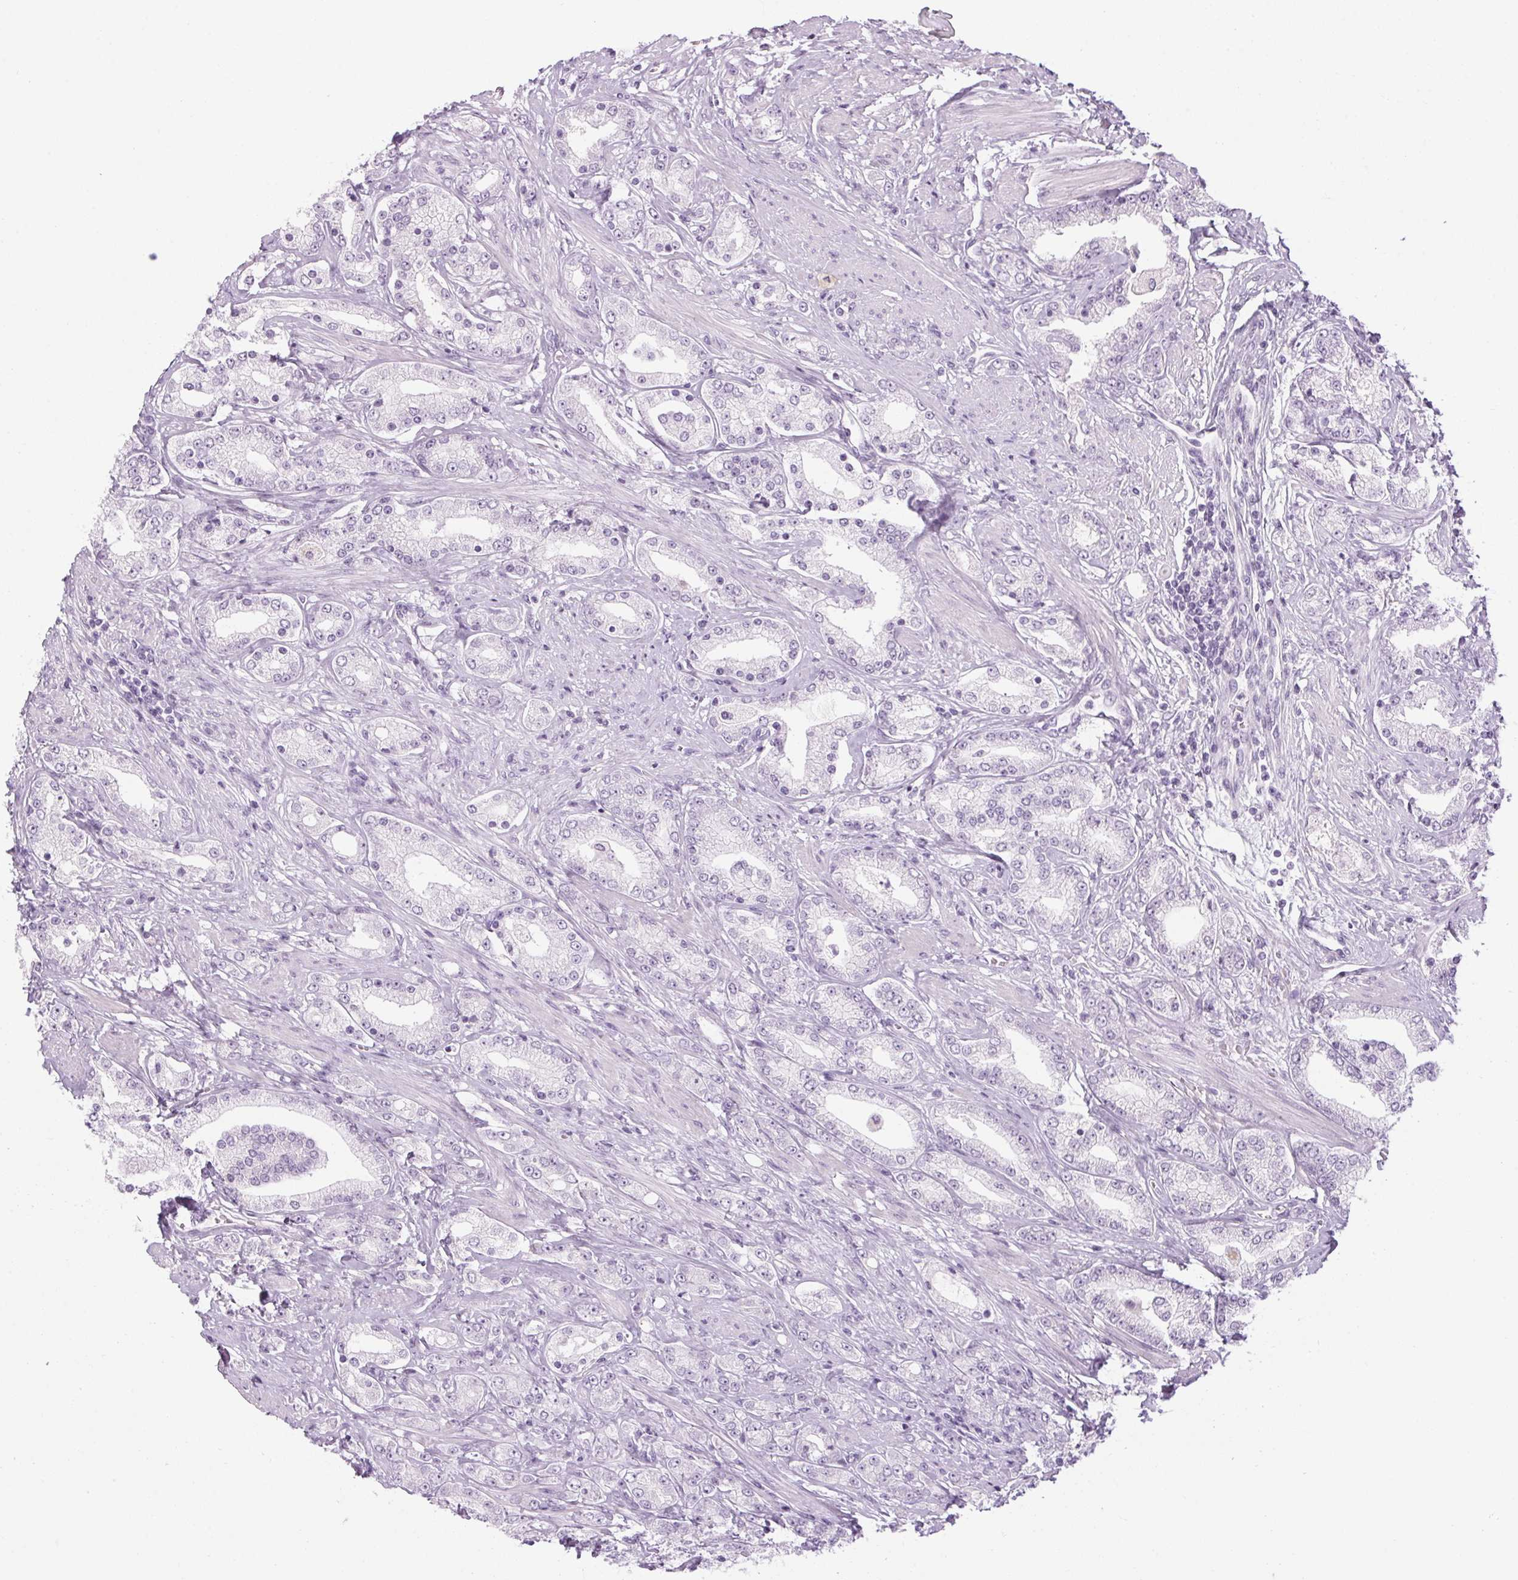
{"staining": {"intensity": "negative", "quantity": "none", "location": "none"}, "tissue": "prostate cancer", "cell_type": "Tumor cells", "image_type": "cancer", "snomed": [{"axis": "morphology", "description": "Adenocarcinoma, High grade"}, {"axis": "topography", "description": "Prostate"}], "caption": "DAB (3,3'-diaminobenzidine) immunohistochemical staining of prostate cancer (adenocarcinoma (high-grade)) shows no significant expression in tumor cells. Nuclei are stained in blue.", "gene": "RPTN", "patient": {"sex": "male", "age": 67}}